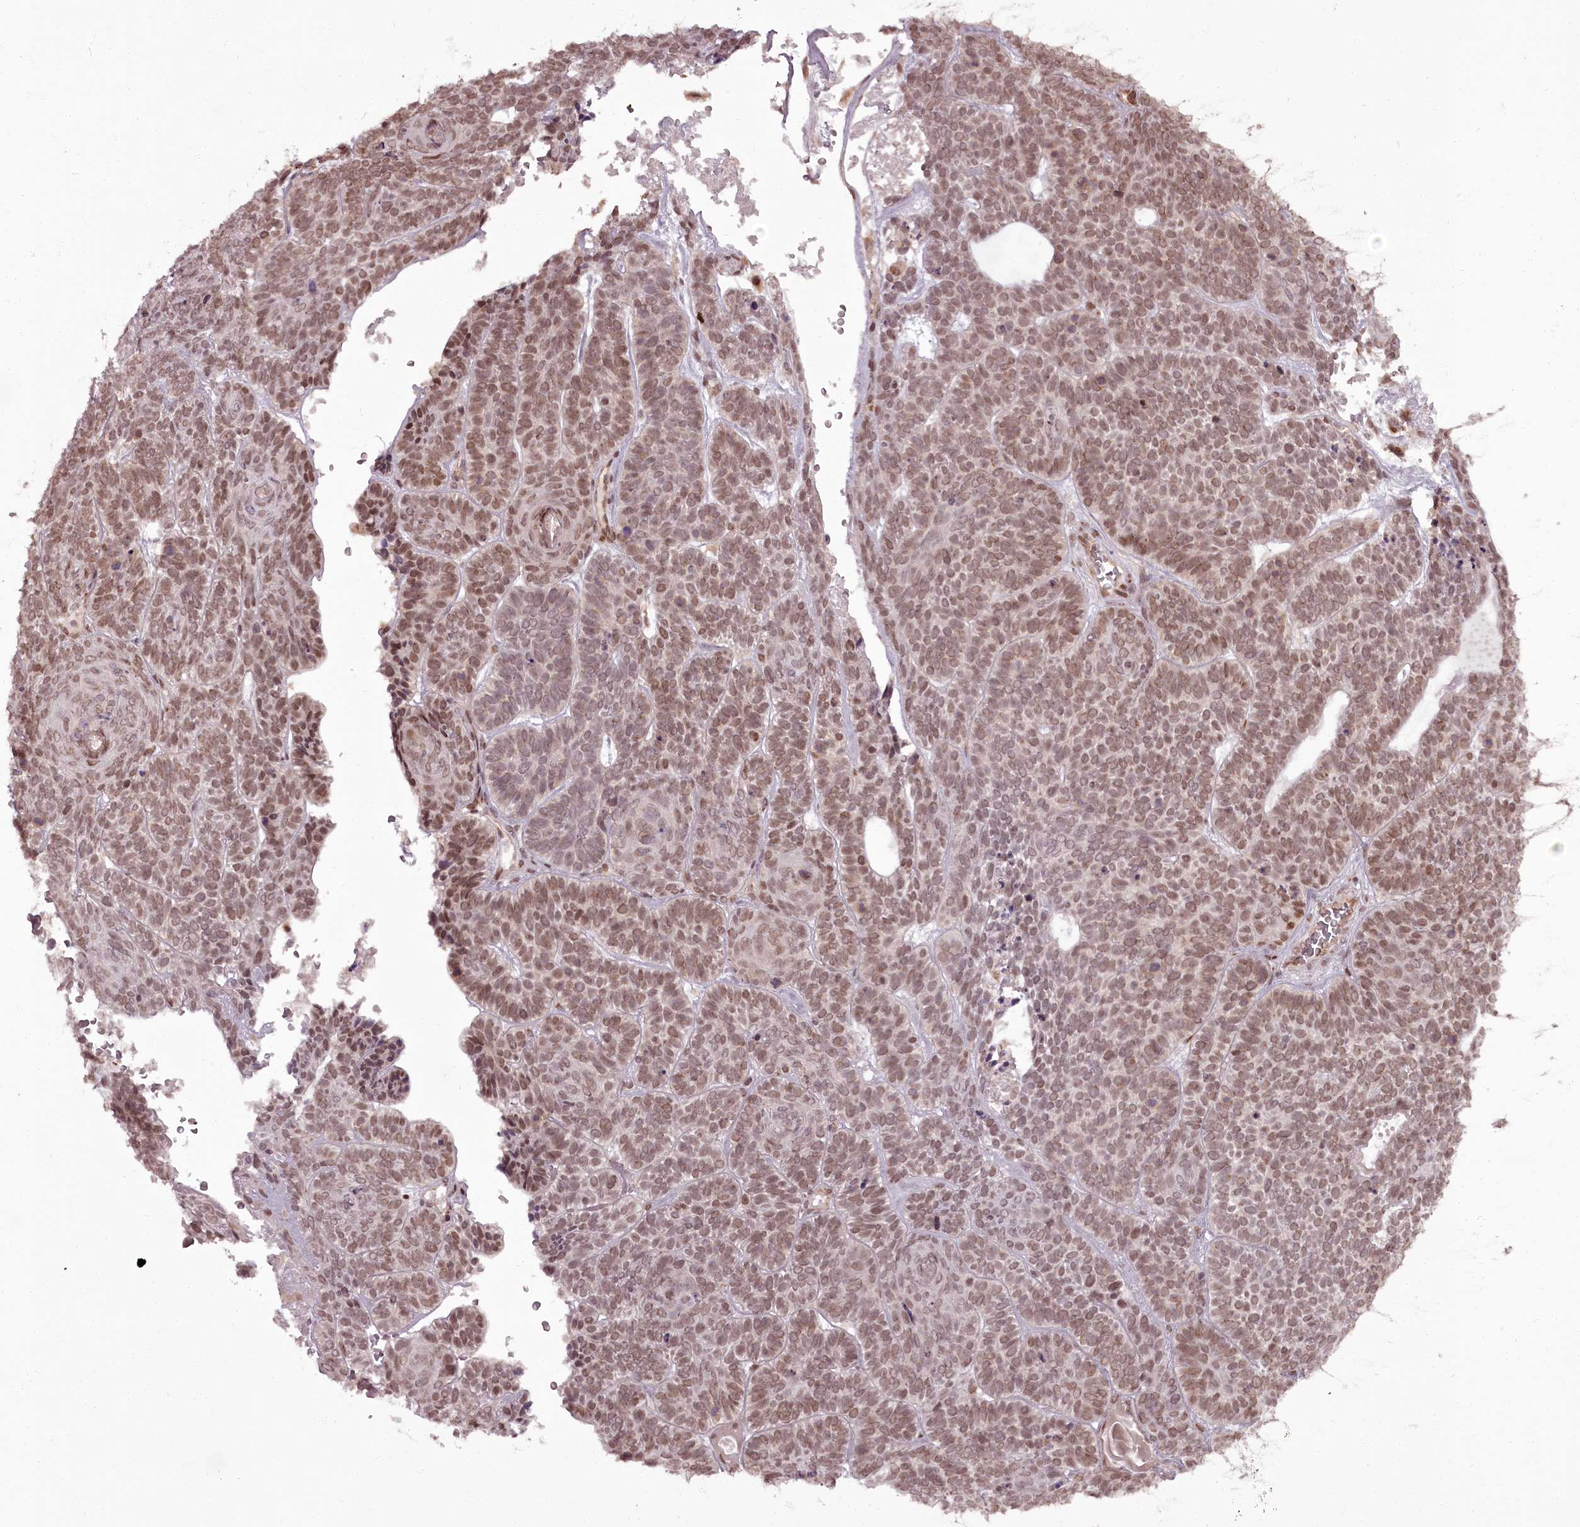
{"staining": {"intensity": "moderate", "quantity": ">75%", "location": "nuclear"}, "tissue": "skin cancer", "cell_type": "Tumor cells", "image_type": "cancer", "snomed": [{"axis": "morphology", "description": "Basal cell carcinoma"}, {"axis": "topography", "description": "Skin"}], "caption": "Moderate nuclear staining is identified in approximately >75% of tumor cells in skin cancer (basal cell carcinoma).", "gene": "CEP83", "patient": {"sex": "male", "age": 85}}